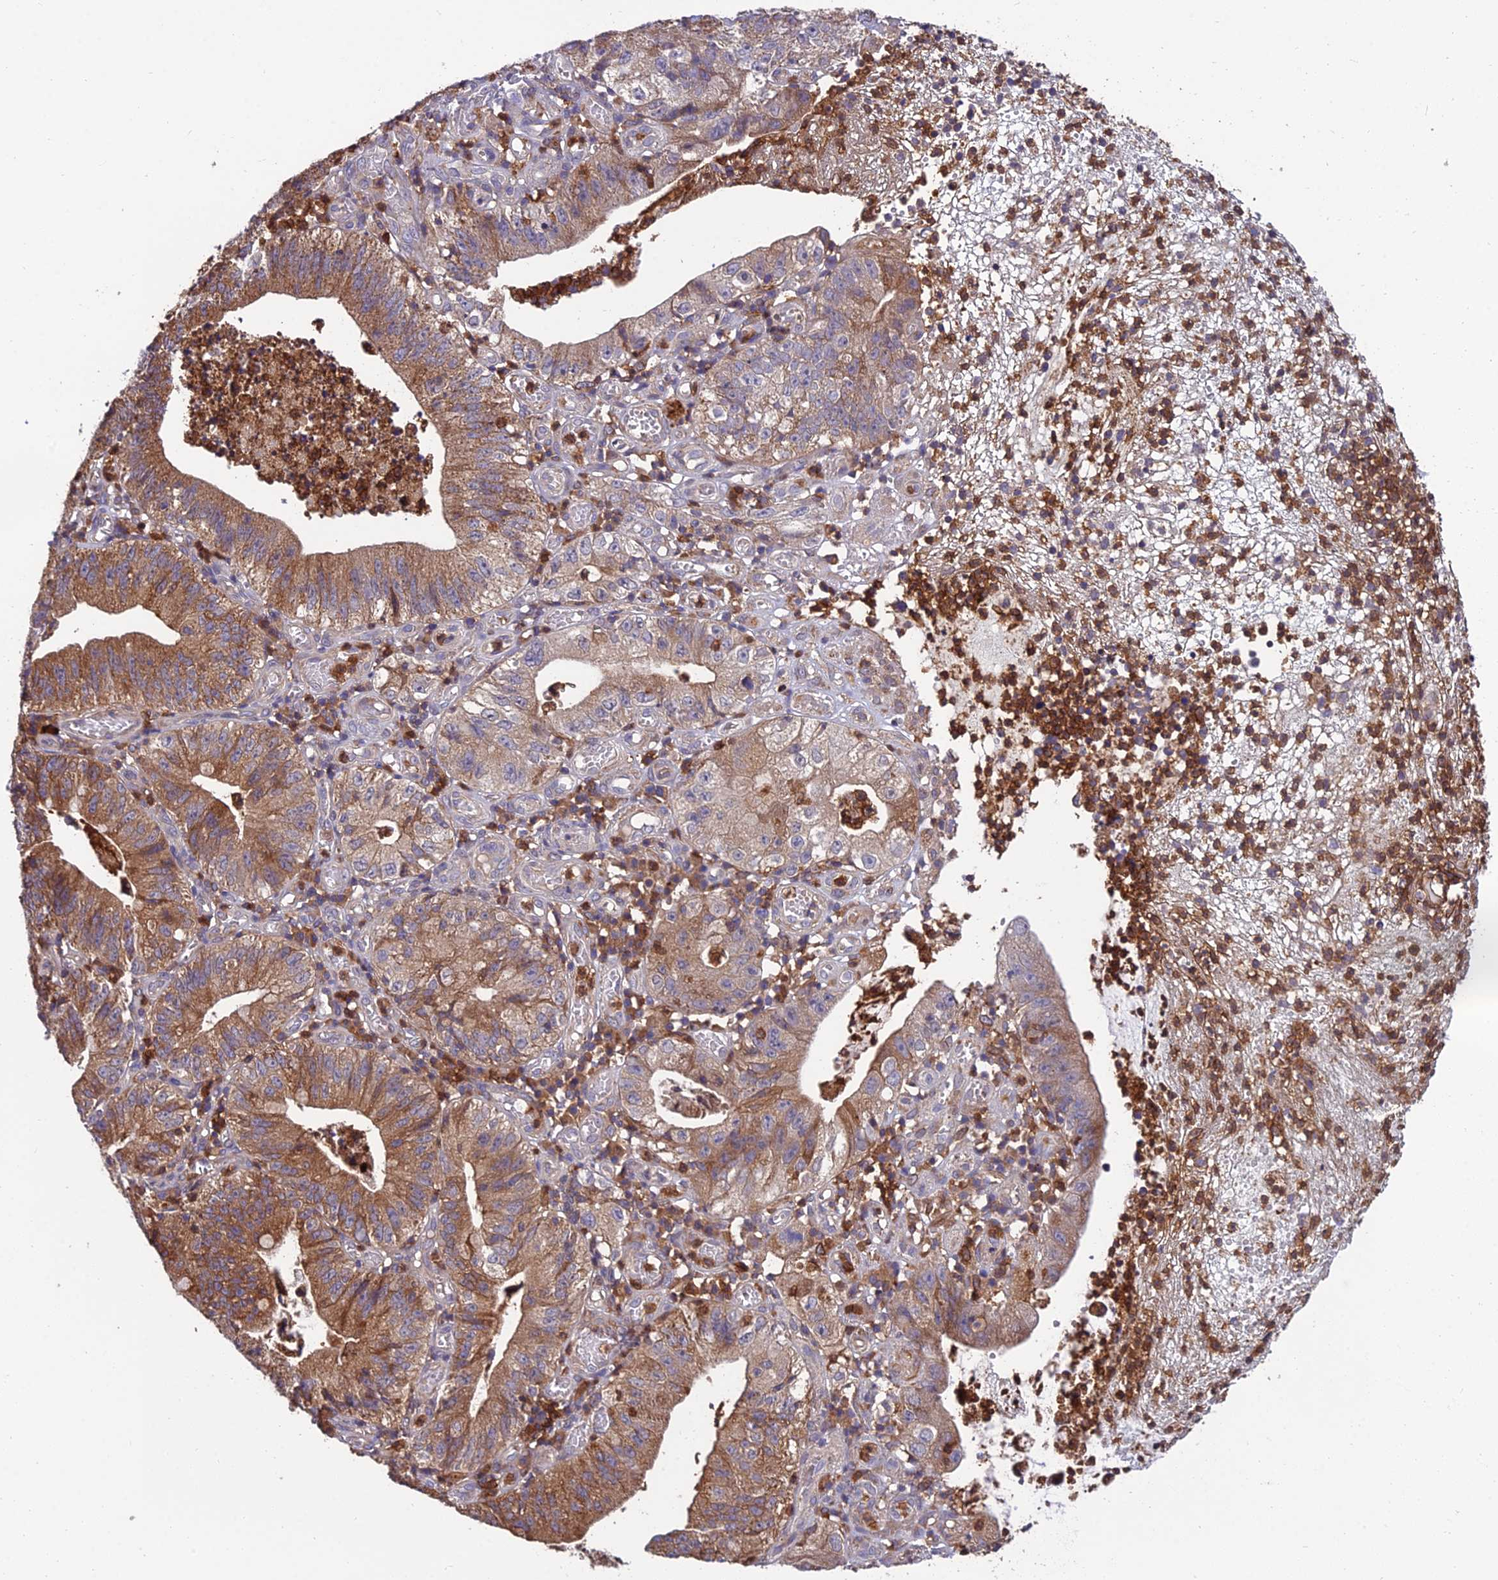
{"staining": {"intensity": "moderate", "quantity": ">75%", "location": "cytoplasmic/membranous"}, "tissue": "stomach cancer", "cell_type": "Tumor cells", "image_type": "cancer", "snomed": [{"axis": "morphology", "description": "Adenocarcinoma, NOS"}, {"axis": "topography", "description": "Stomach"}], "caption": "This histopathology image reveals stomach cancer (adenocarcinoma) stained with IHC to label a protein in brown. The cytoplasmic/membranous of tumor cells show moderate positivity for the protein. Nuclei are counter-stained blue.", "gene": "UMAD1", "patient": {"sex": "male", "age": 59}}